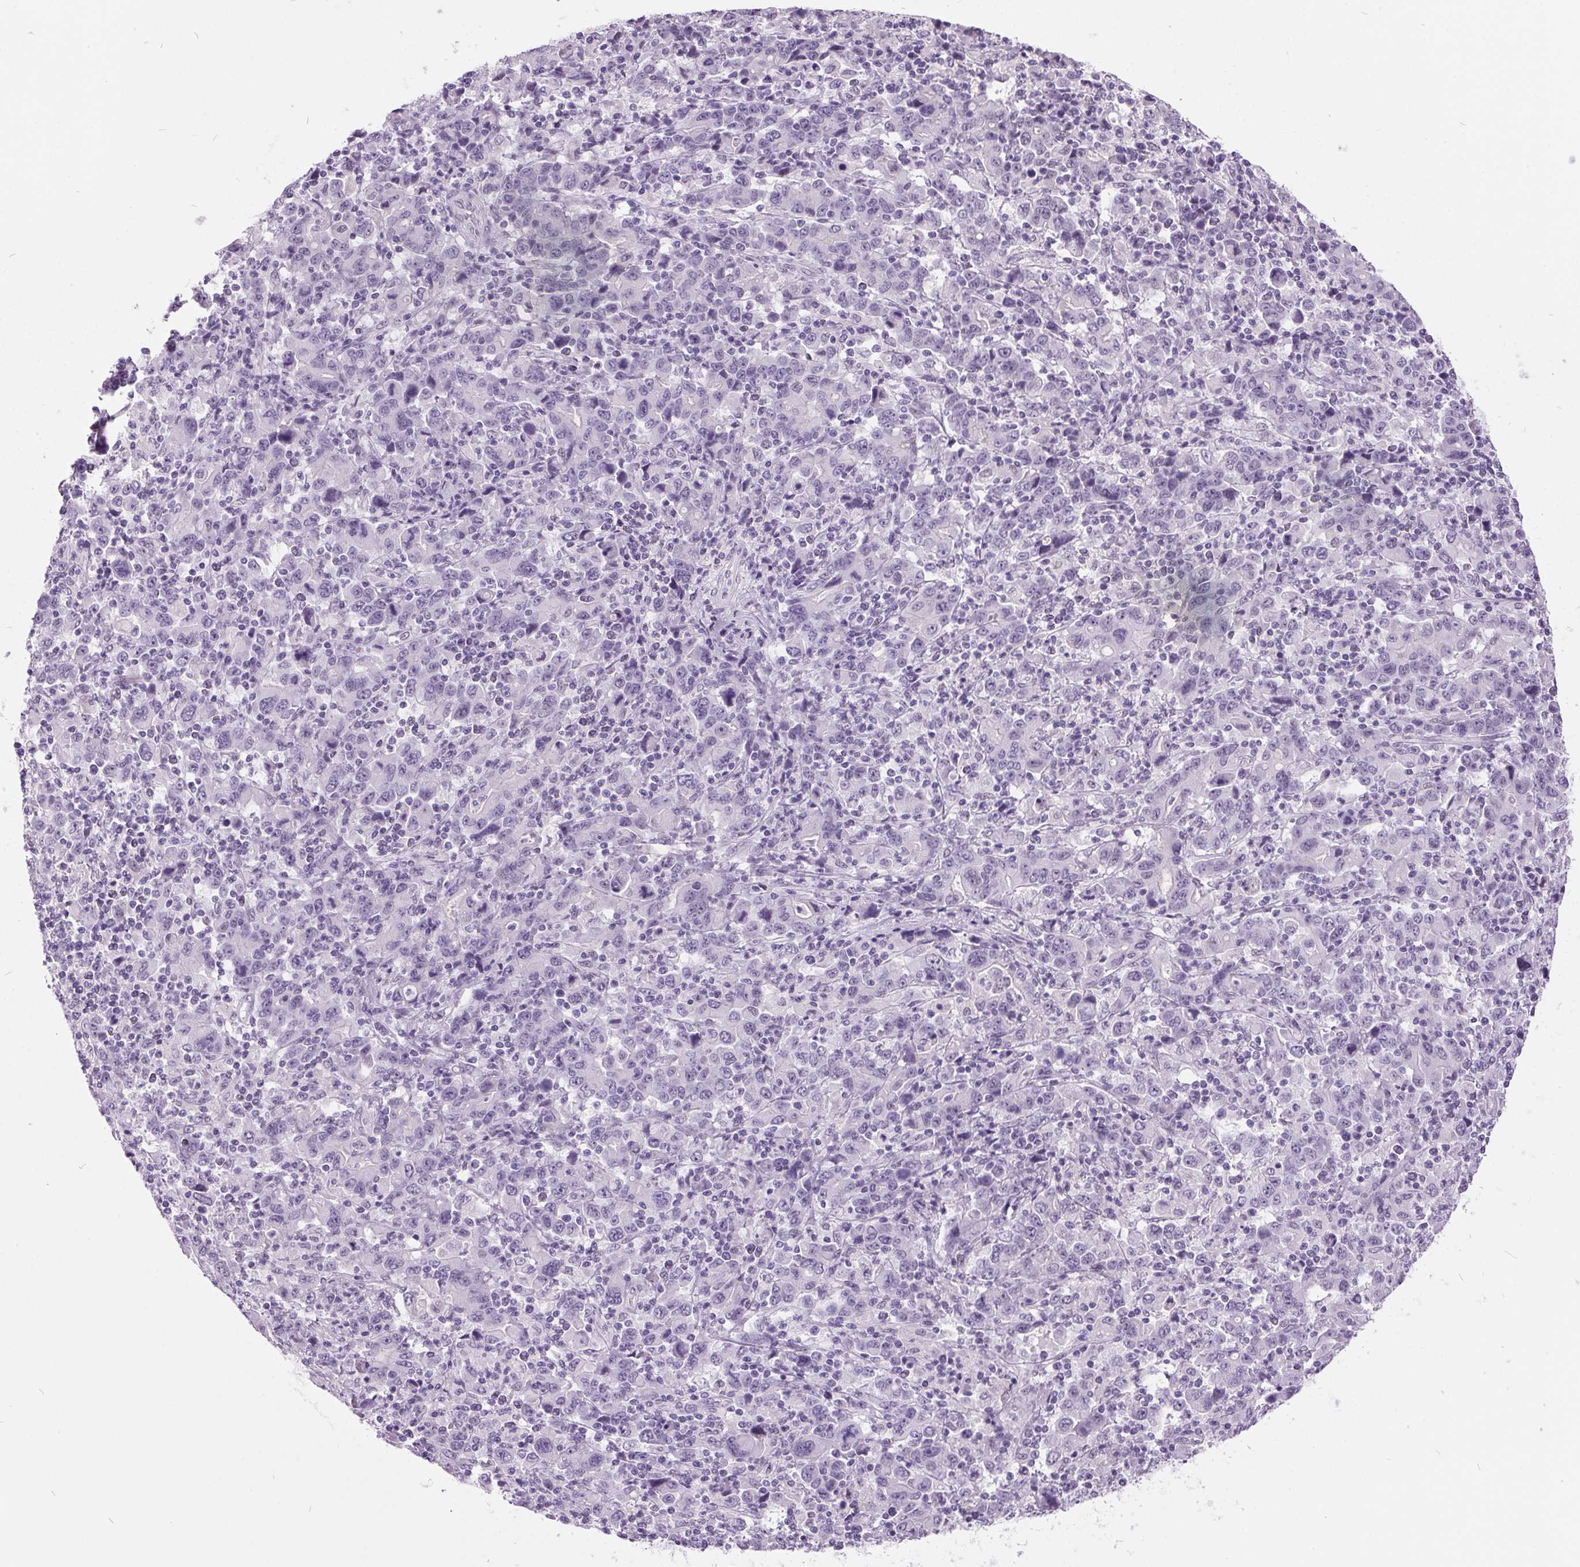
{"staining": {"intensity": "negative", "quantity": "none", "location": "none"}, "tissue": "stomach cancer", "cell_type": "Tumor cells", "image_type": "cancer", "snomed": [{"axis": "morphology", "description": "Adenocarcinoma, NOS"}, {"axis": "topography", "description": "Stomach, upper"}], "caption": "This is an immunohistochemistry histopathology image of adenocarcinoma (stomach). There is no staining in tumor cells.", "gene": "ODAD2", "patient": {"sex": "male", "age": 69}}